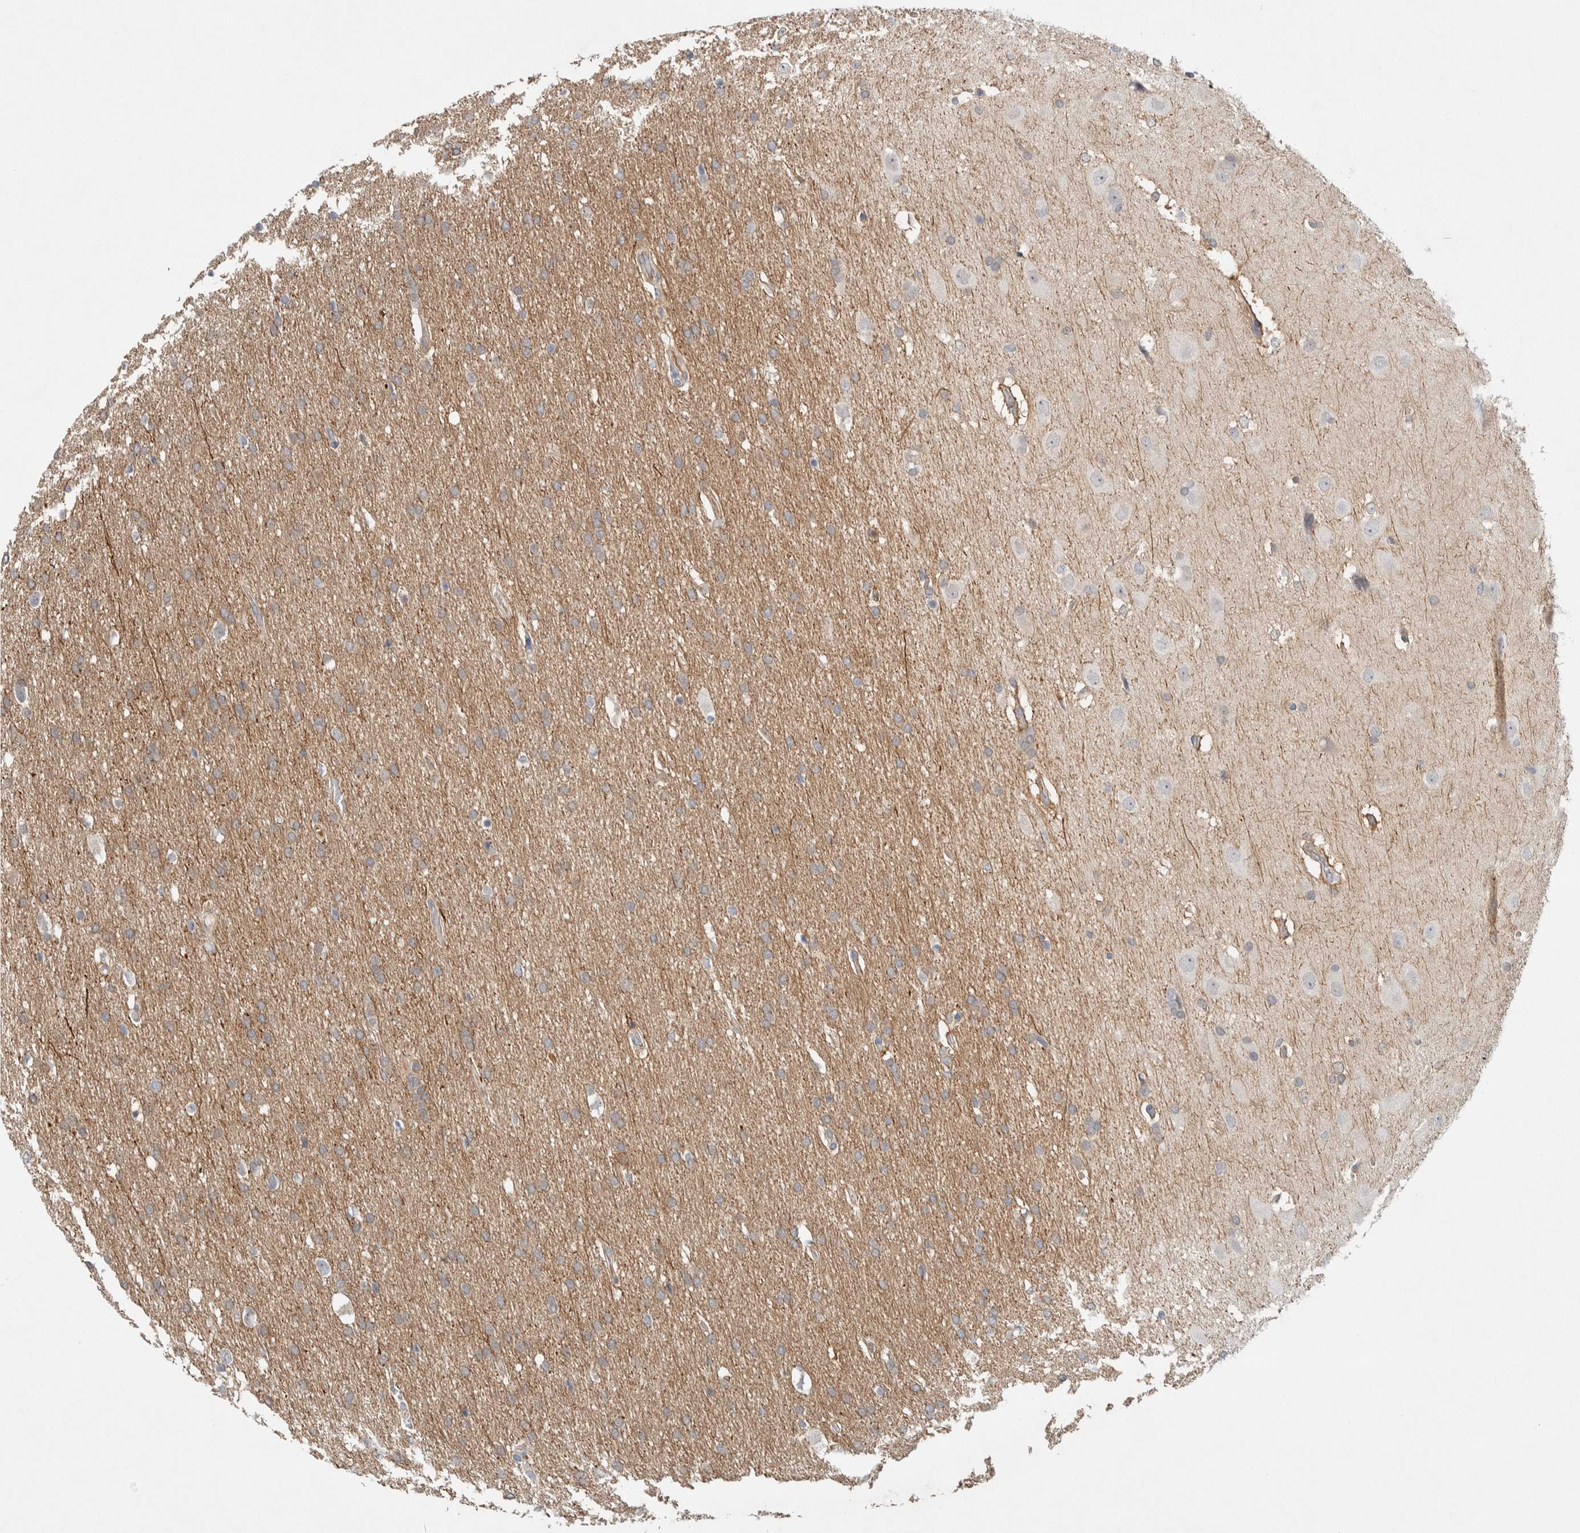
{"staining": {"intensity": "weak", "quantity": "25%-75%", "location": "cytoplasmic/membranous"}, "tissue": "glioma", "cell_type": "Tumor cells", "image_type": "cancer", "snomed": [{"axis": "morphology", "description": "Glioma, malignant, Low grade"}, {"axis": "topography", "description": "Brain"}], "caption": "A histopathology image showing weak cytoplasmic/membranous expression in approximately 25%-75% of tumor cells in glioma, as visualized by brown immunohistochemical staining.", "gene": "DEPTOR", "patient": {"sex": "female", "age": 37}}